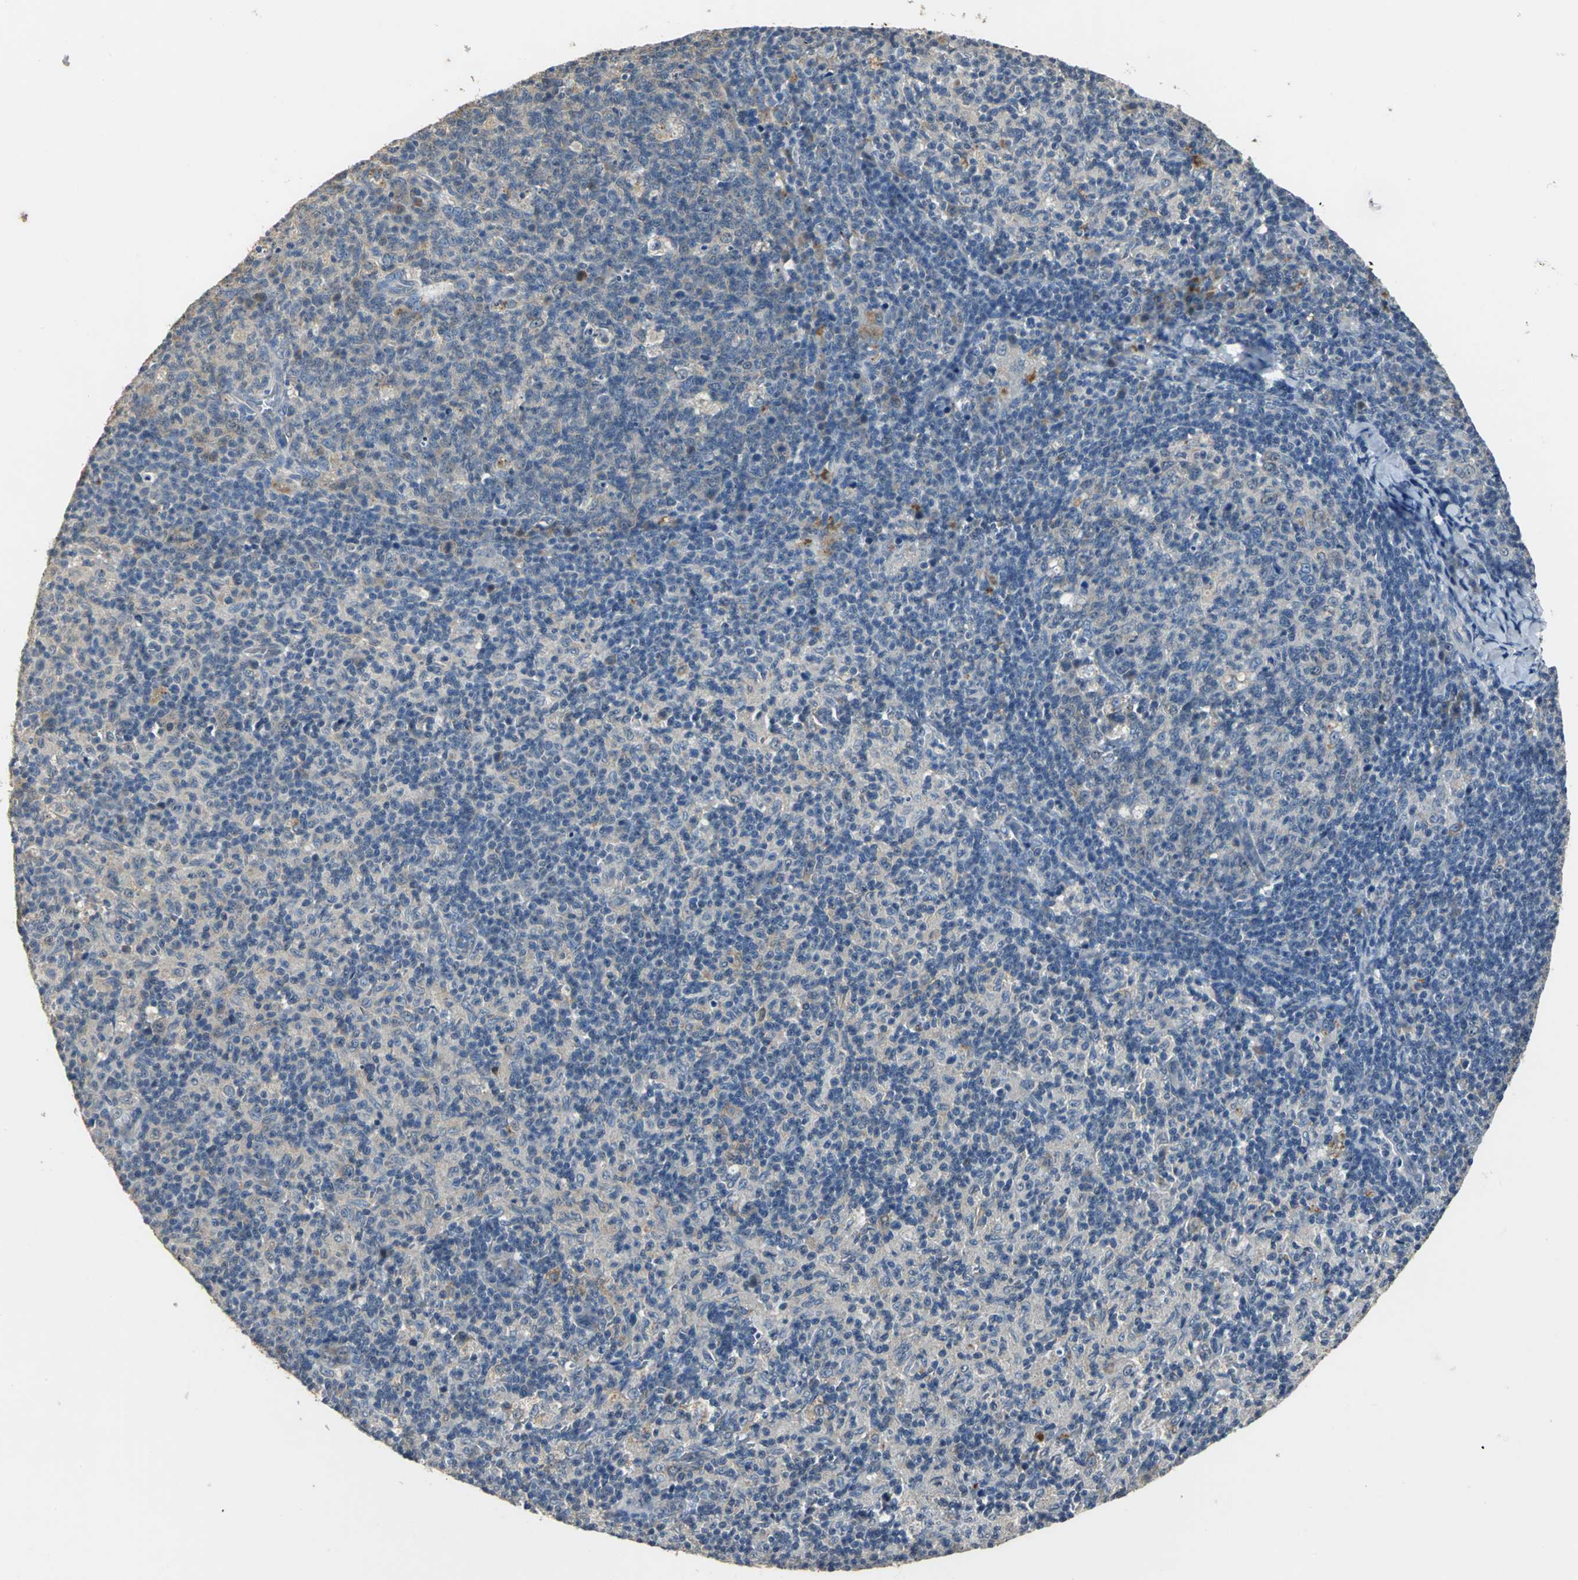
{"staining": {"intensity": "negative", "quantity": "none", "location": "none"}, "tissue": "lymph node", "cell_type": "Germinal center cells", "image_type": "normal", "snomed": [{"axis": "morphology", "description": "Normal tissue, NOS"}, {"axis": "morphology", "description": "Inflammation, NOS"}, {"axis": "topography", "description": "Lymph node"}], "caption": "DAB immunohistochemical staining of benign lymph node displays no significant positivity in germinal center cells.", "gene": "OCLN", "patient": {"sex": "male", "age": 55}}